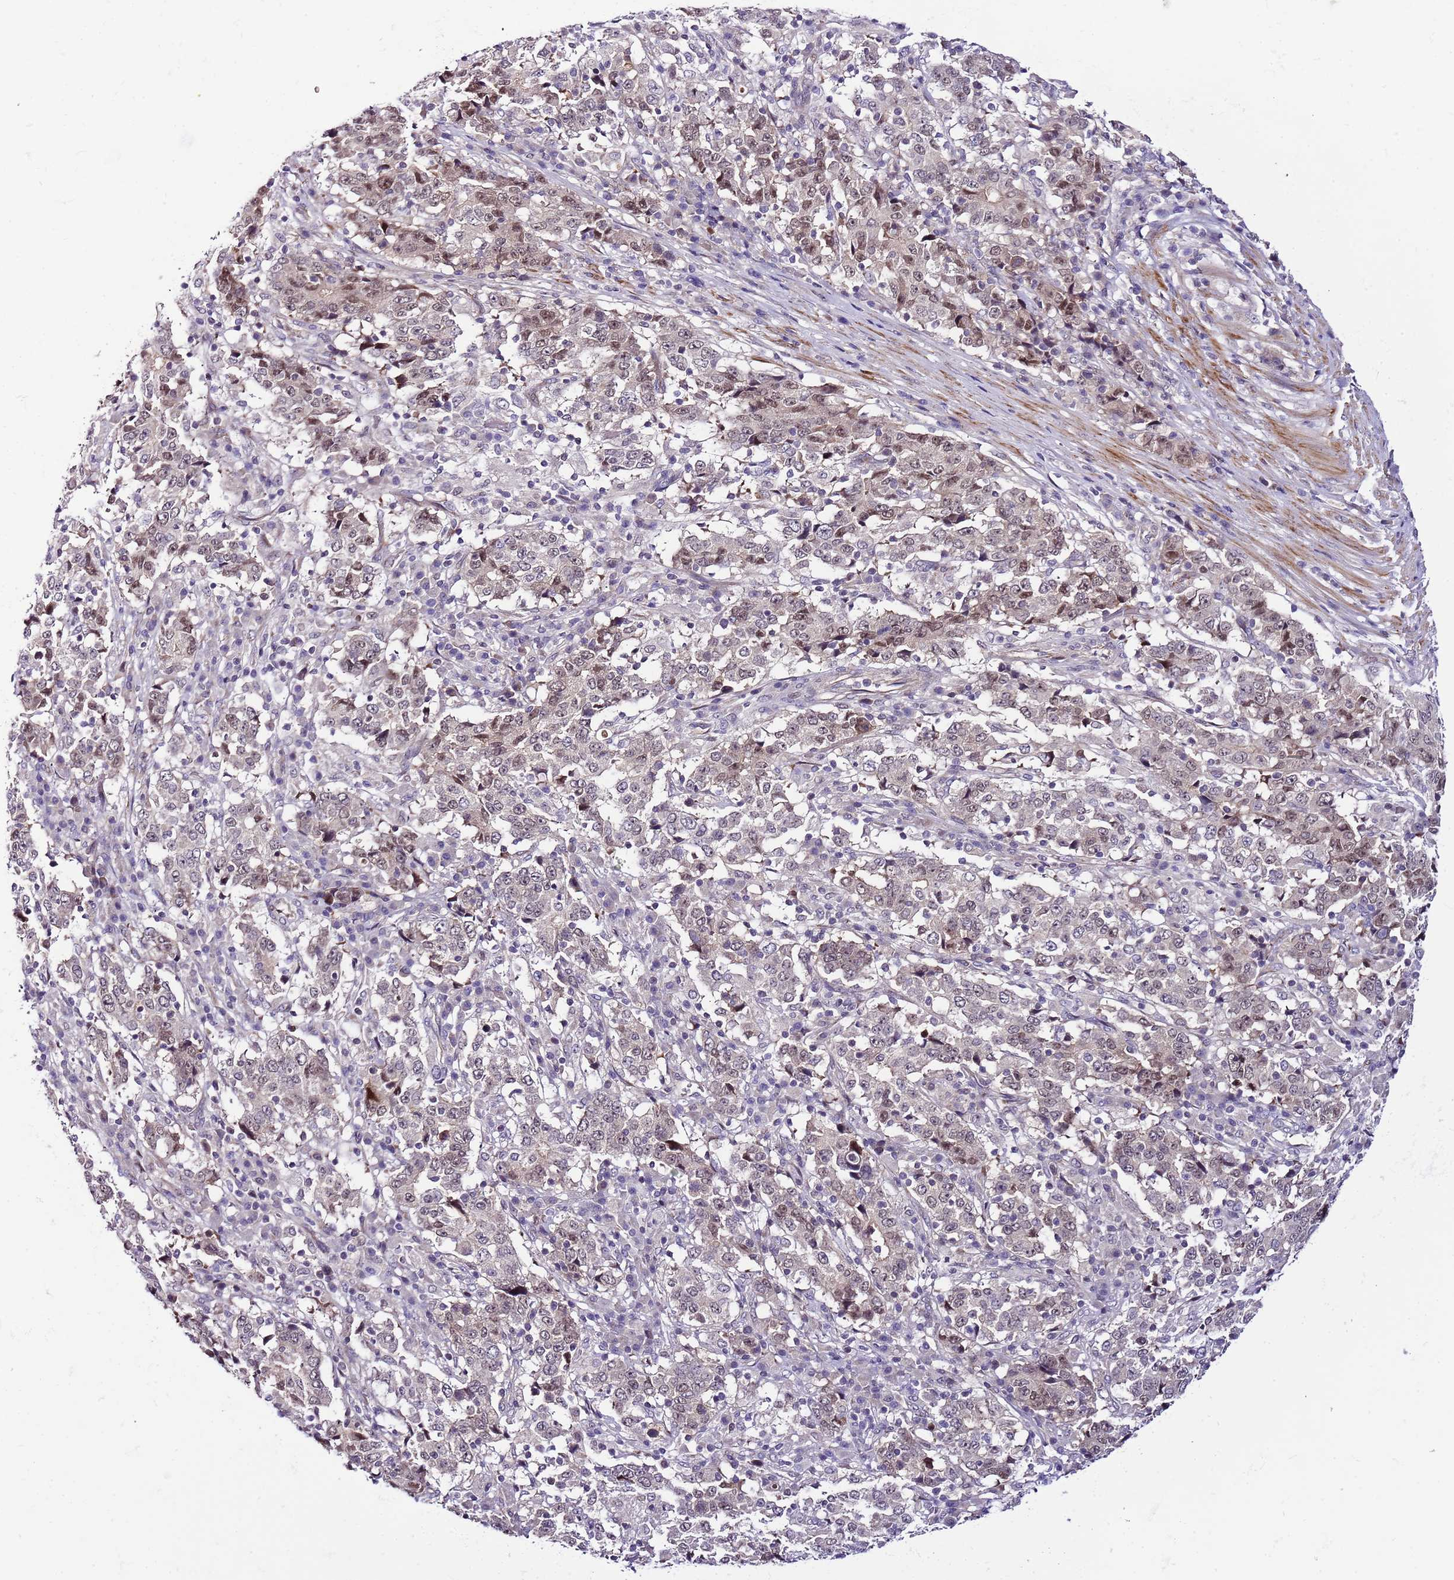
{"staining": {"intensity": "moderate", "quantity": "<25%", "location": "nuclear"}, "tissue": "stomach cancer", "cell_type": "Tumor cells", "image_type": "cancer", "snomed": [{"axis": "morphology", "description": "Adenocarcinoma, NOS"}, {"axis": "topography", "description": "Stomach"}], "caption": "Immunohistochemistry (IHC) (DAB (3,3'-diaminobenzidine)) staining of human stomach cancer shows moderate nuclear protein expression in about <25% of tumor cells.", "gene": "POLE3", "patient": {"sex": "male", "age": 59}}